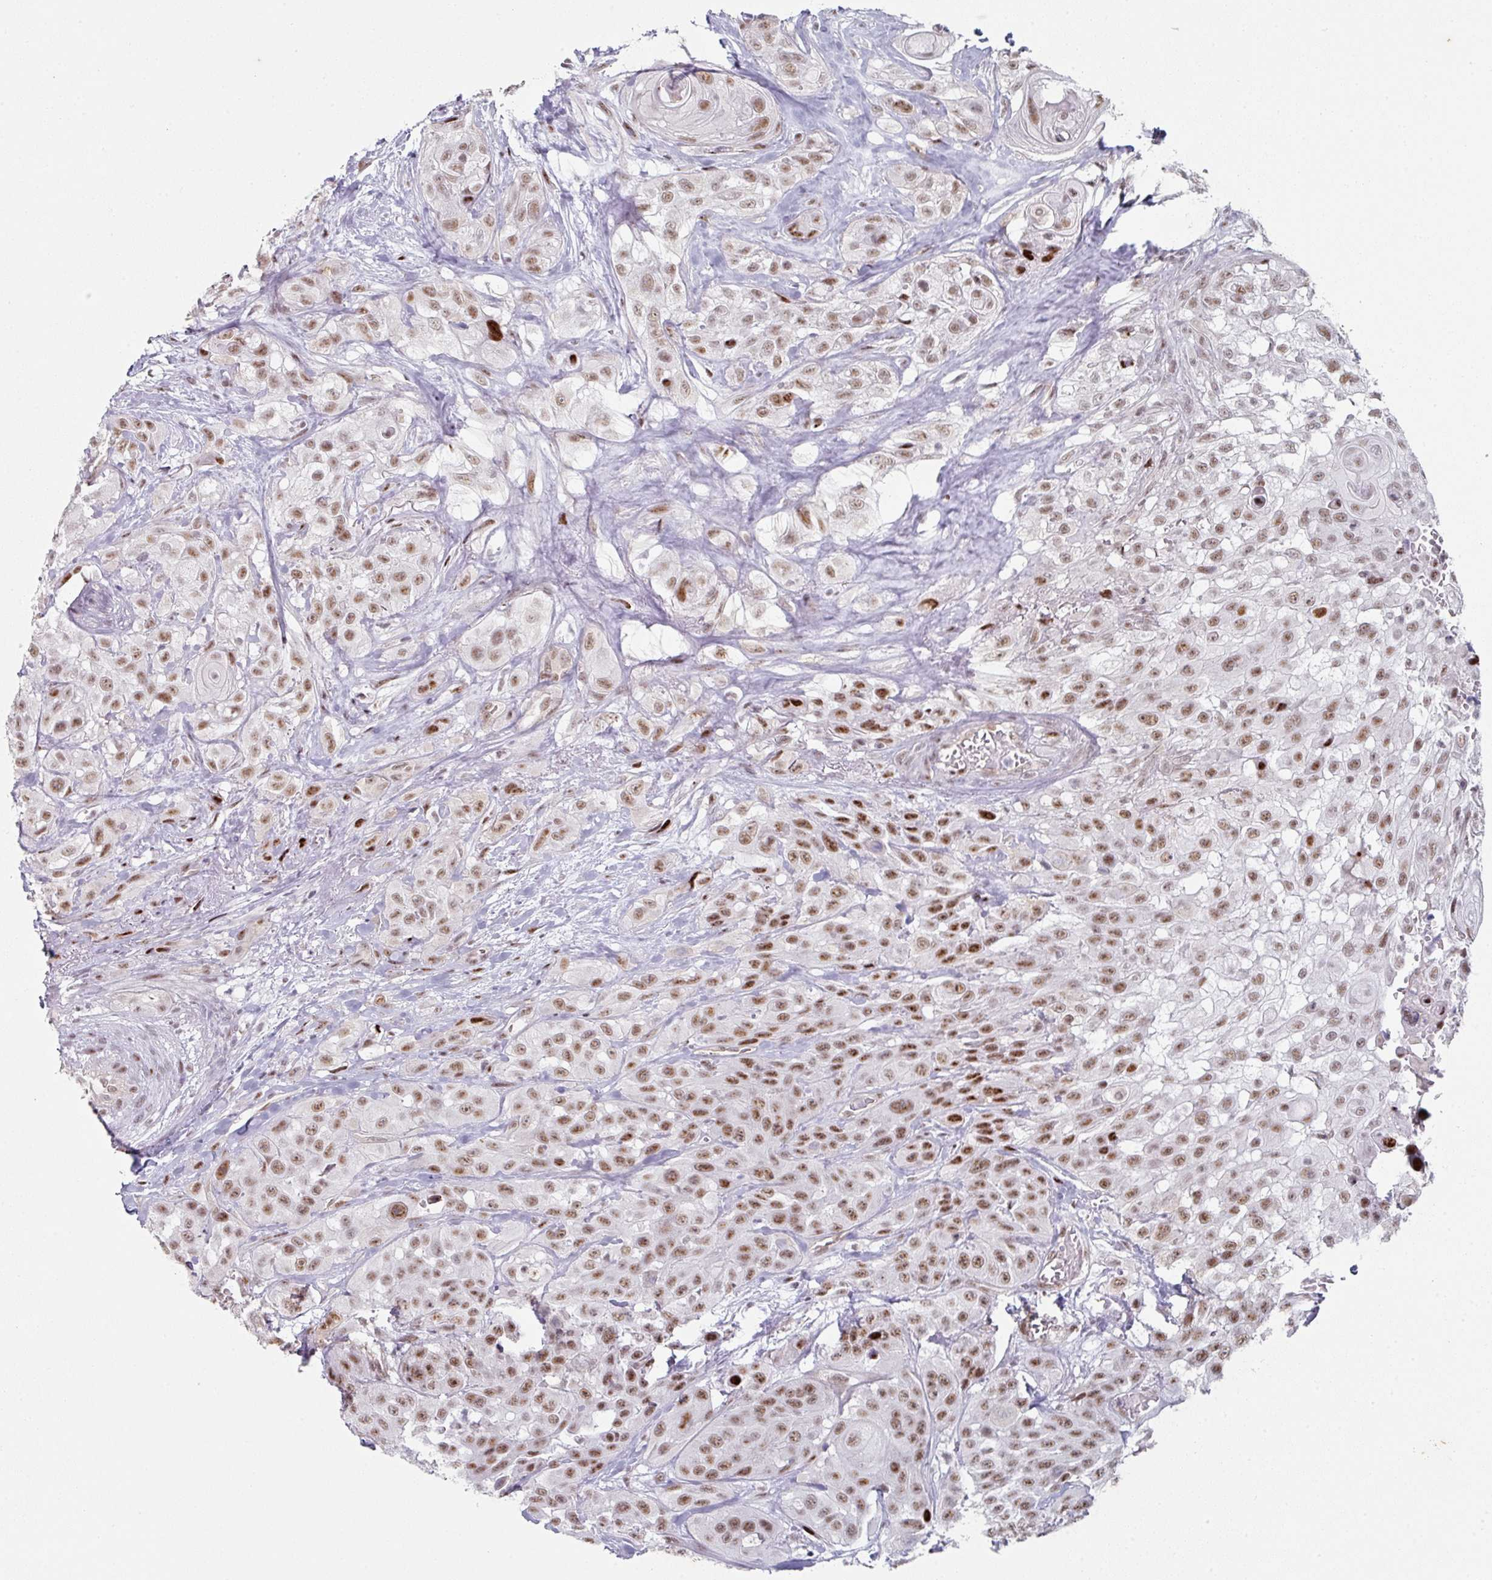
{"staining": {"intensity": "moderate", "quantity": ">75%", "location": "nuclear"}, "tissue": "head and neck cancer", "cell_type": "Tumor cells", "image_type": "cancer", "snomed": [{"axis": "morphology", "description": "Squamous cell carcinoma, NOS"}, {"axis": "topography", "description": "Head-Neck"}], "caption": "A brown stain shows moderate nuclear positivity of a protein in human head and neck cancer tumor cells.", "gene": "SF3B5", "patient": {"sex": "male", "age": 83}}